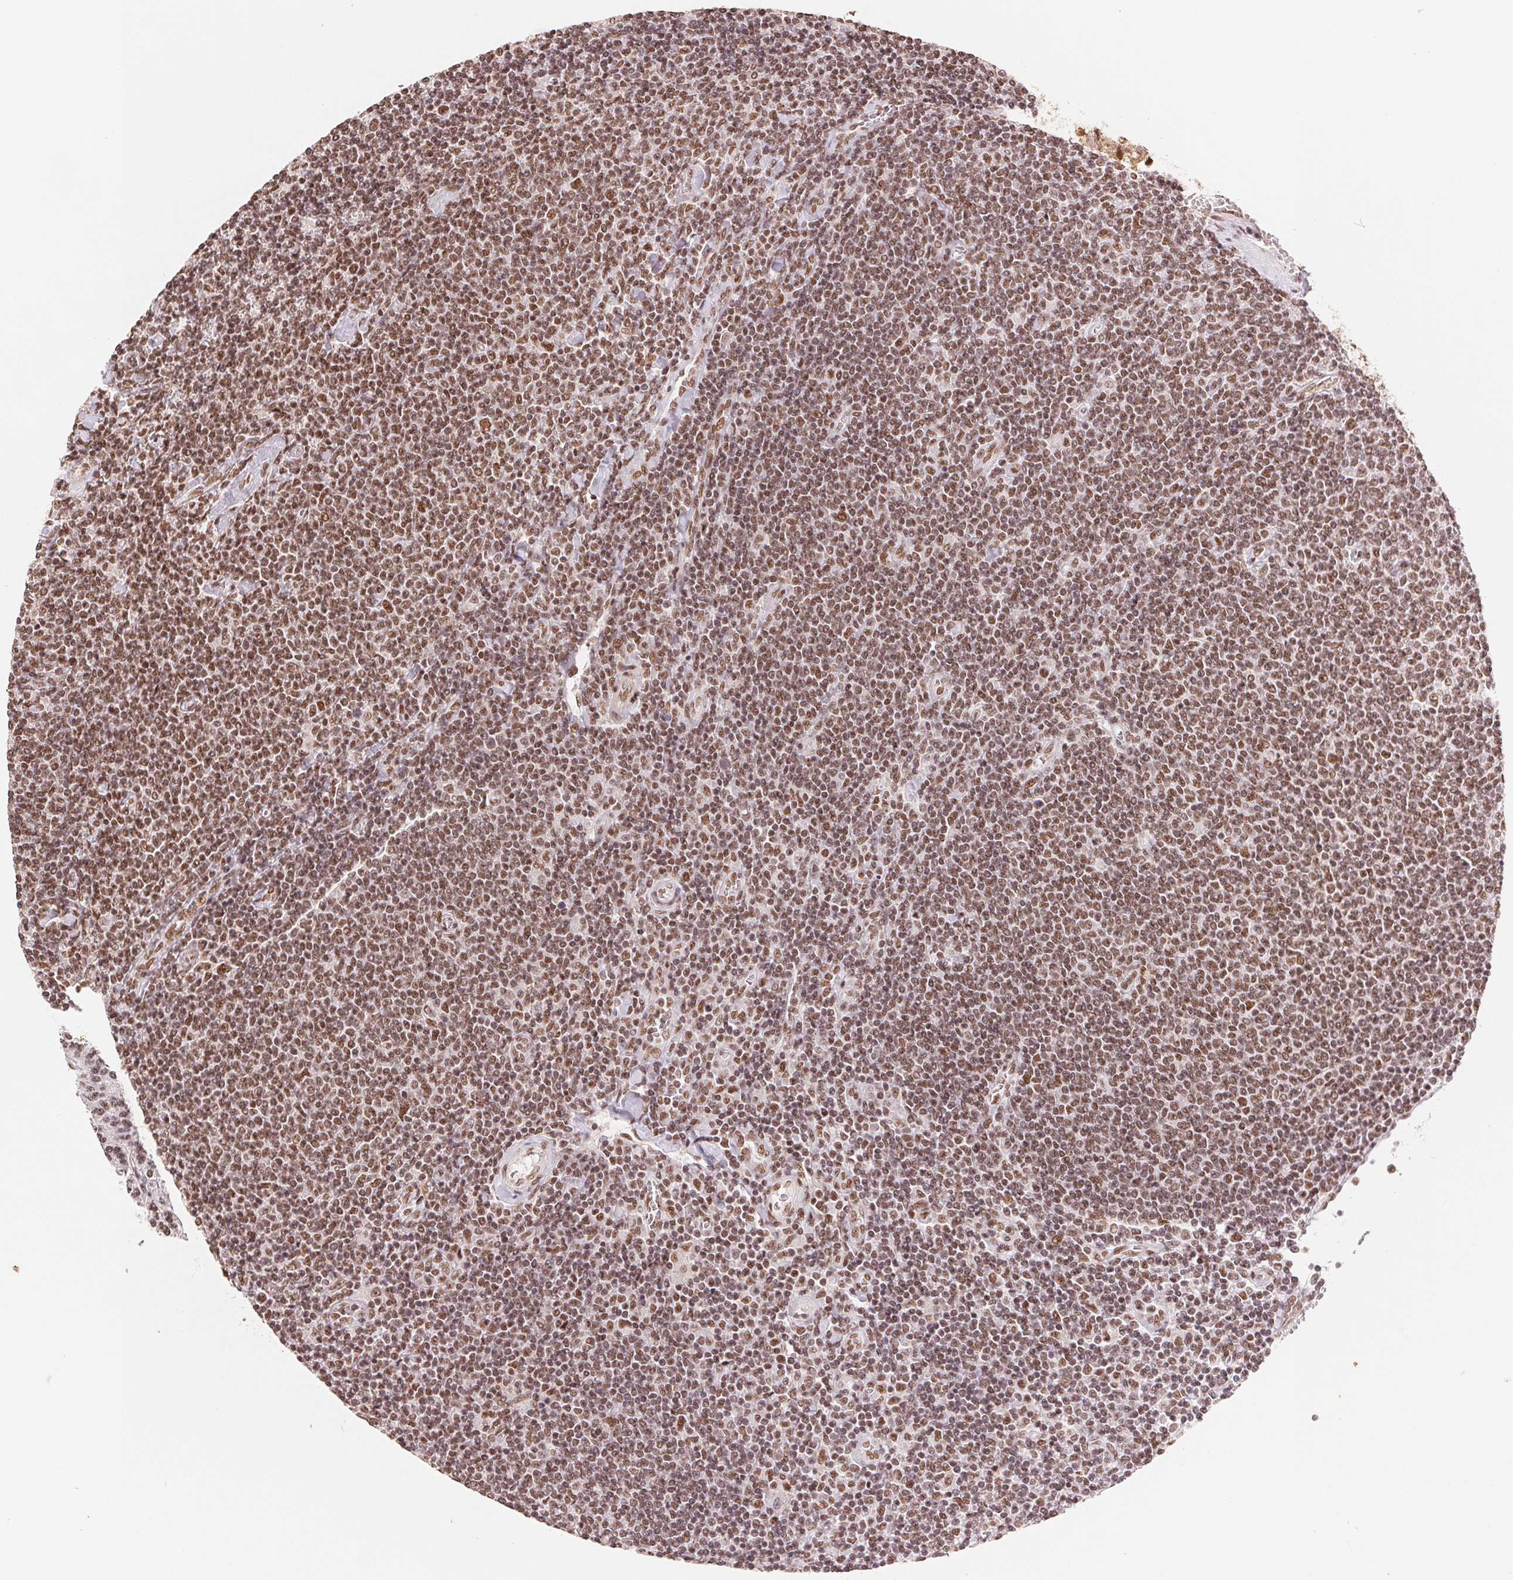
{"staining": {"intensity": "moderate", "quantity": ">75%", "location": "nuclear"}, "tissue": "lymphoma", "cell_type": "Tumor cells", "image_type": "cancer", "snomed": [{"axis": "morphology", "description": "Malignant lymphoma, non-Hodgkin's type, Low grade"}, {"axis": "topography", "description": "Lymph node"}], "caption": "Immunohistochemistry (IHC) of low-grade malignant lymphoma, non-Hodgkin's type demonstrates medium levels of moderate nuclear expression in about >75% of tumor cells.", "gene": "SREK1", "patient": {"sex": "male", "age": 52}}